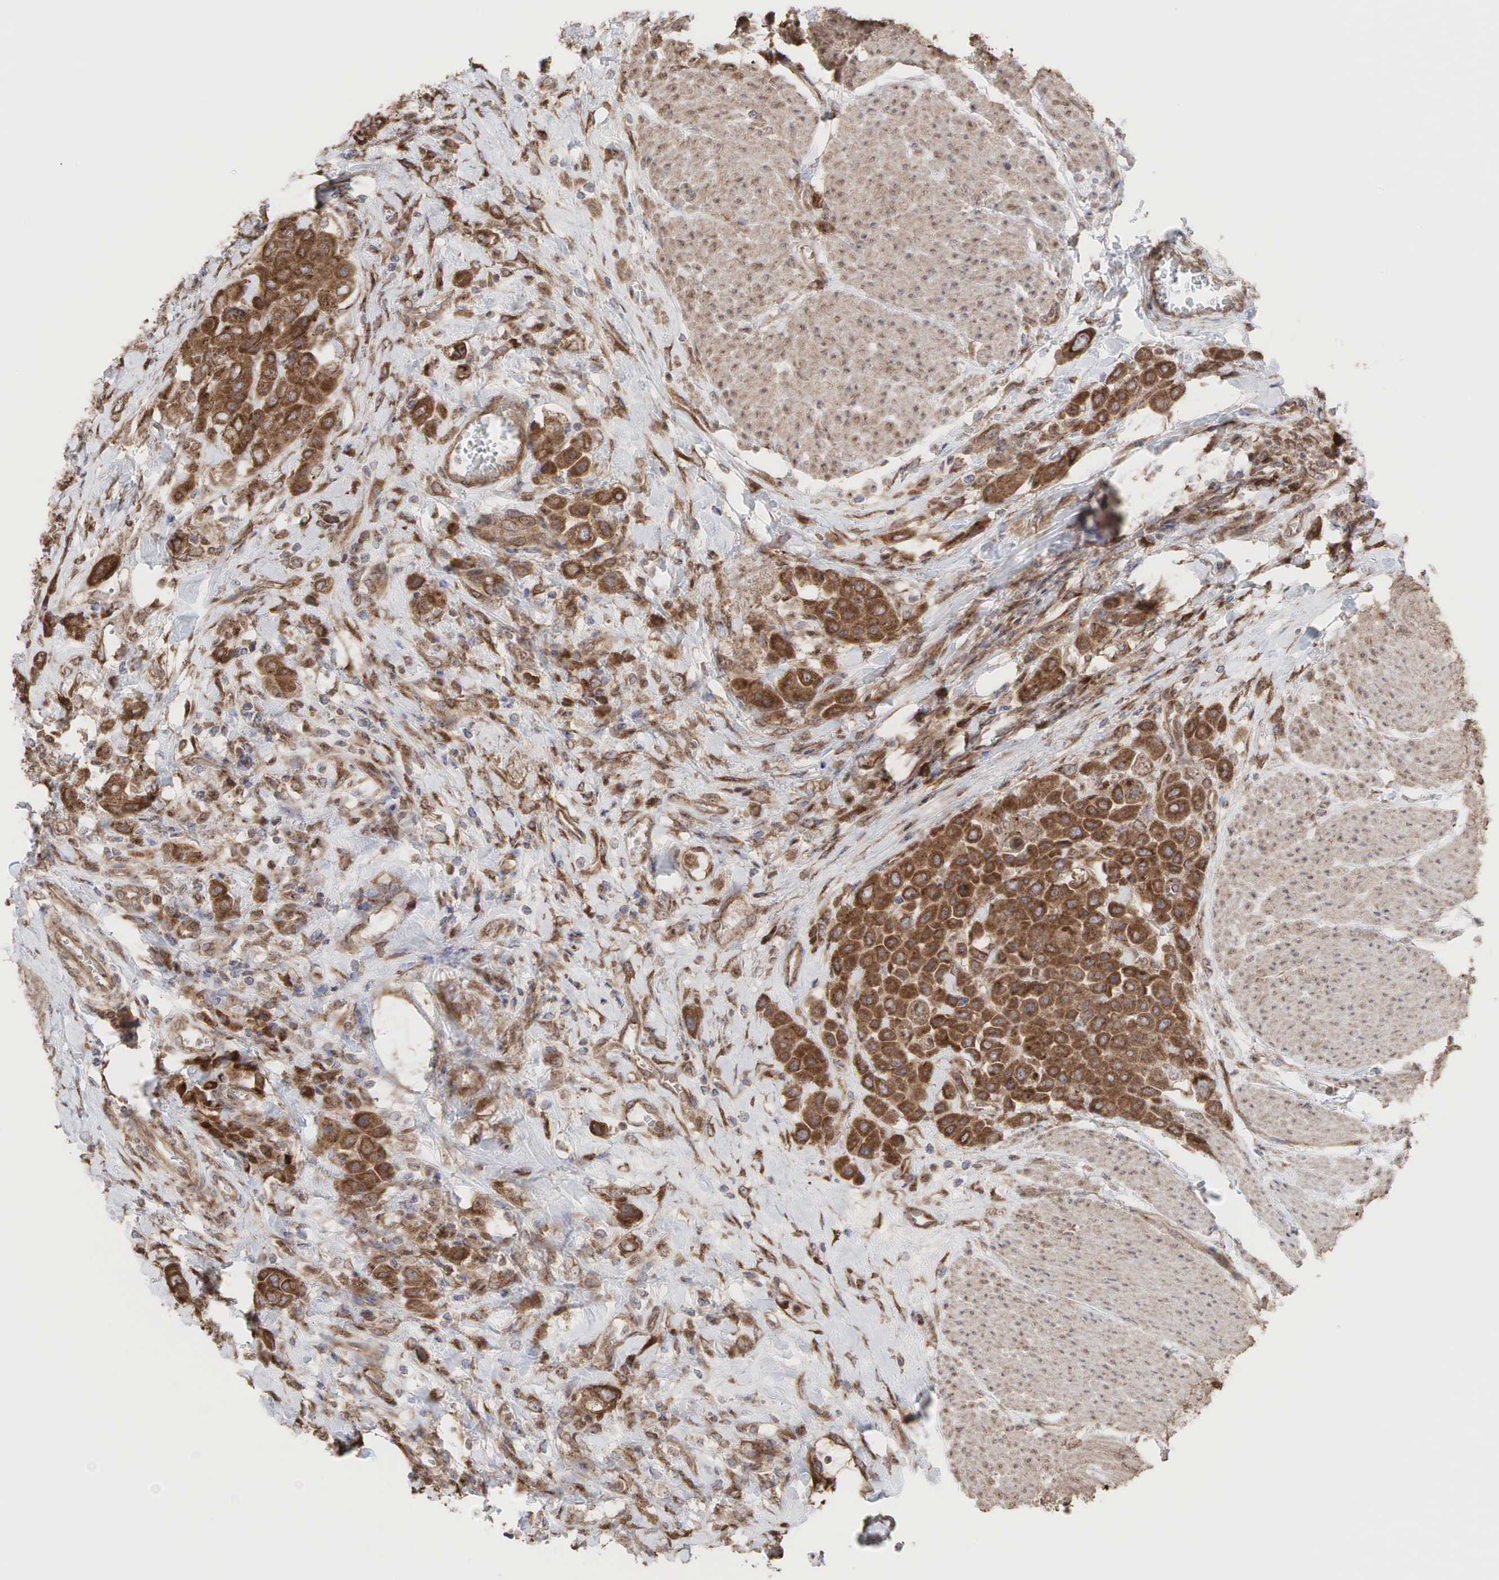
{"staining": {"intensity": "strong", "quantity": ">75%", "location": "cytoplasmic/membranous"}, "tissue": "urothelial cancer", "cell_type": "Tumor cells", "image_type": "cancer", "snomed": [{"axis": "morphology", "description": "Urothelial carcinoma, High grade"}, {"axis": "topography", "description": "Urinary bladder"}], "caption": "High-grade urothelial carcinoma stained with DAB IHC shows high levels of strong cytoplasmic/membranous staining in approximately >75% of tumor cells.", "gene": "PABPC5", "patient": {"sex": "male", "age": 50}}